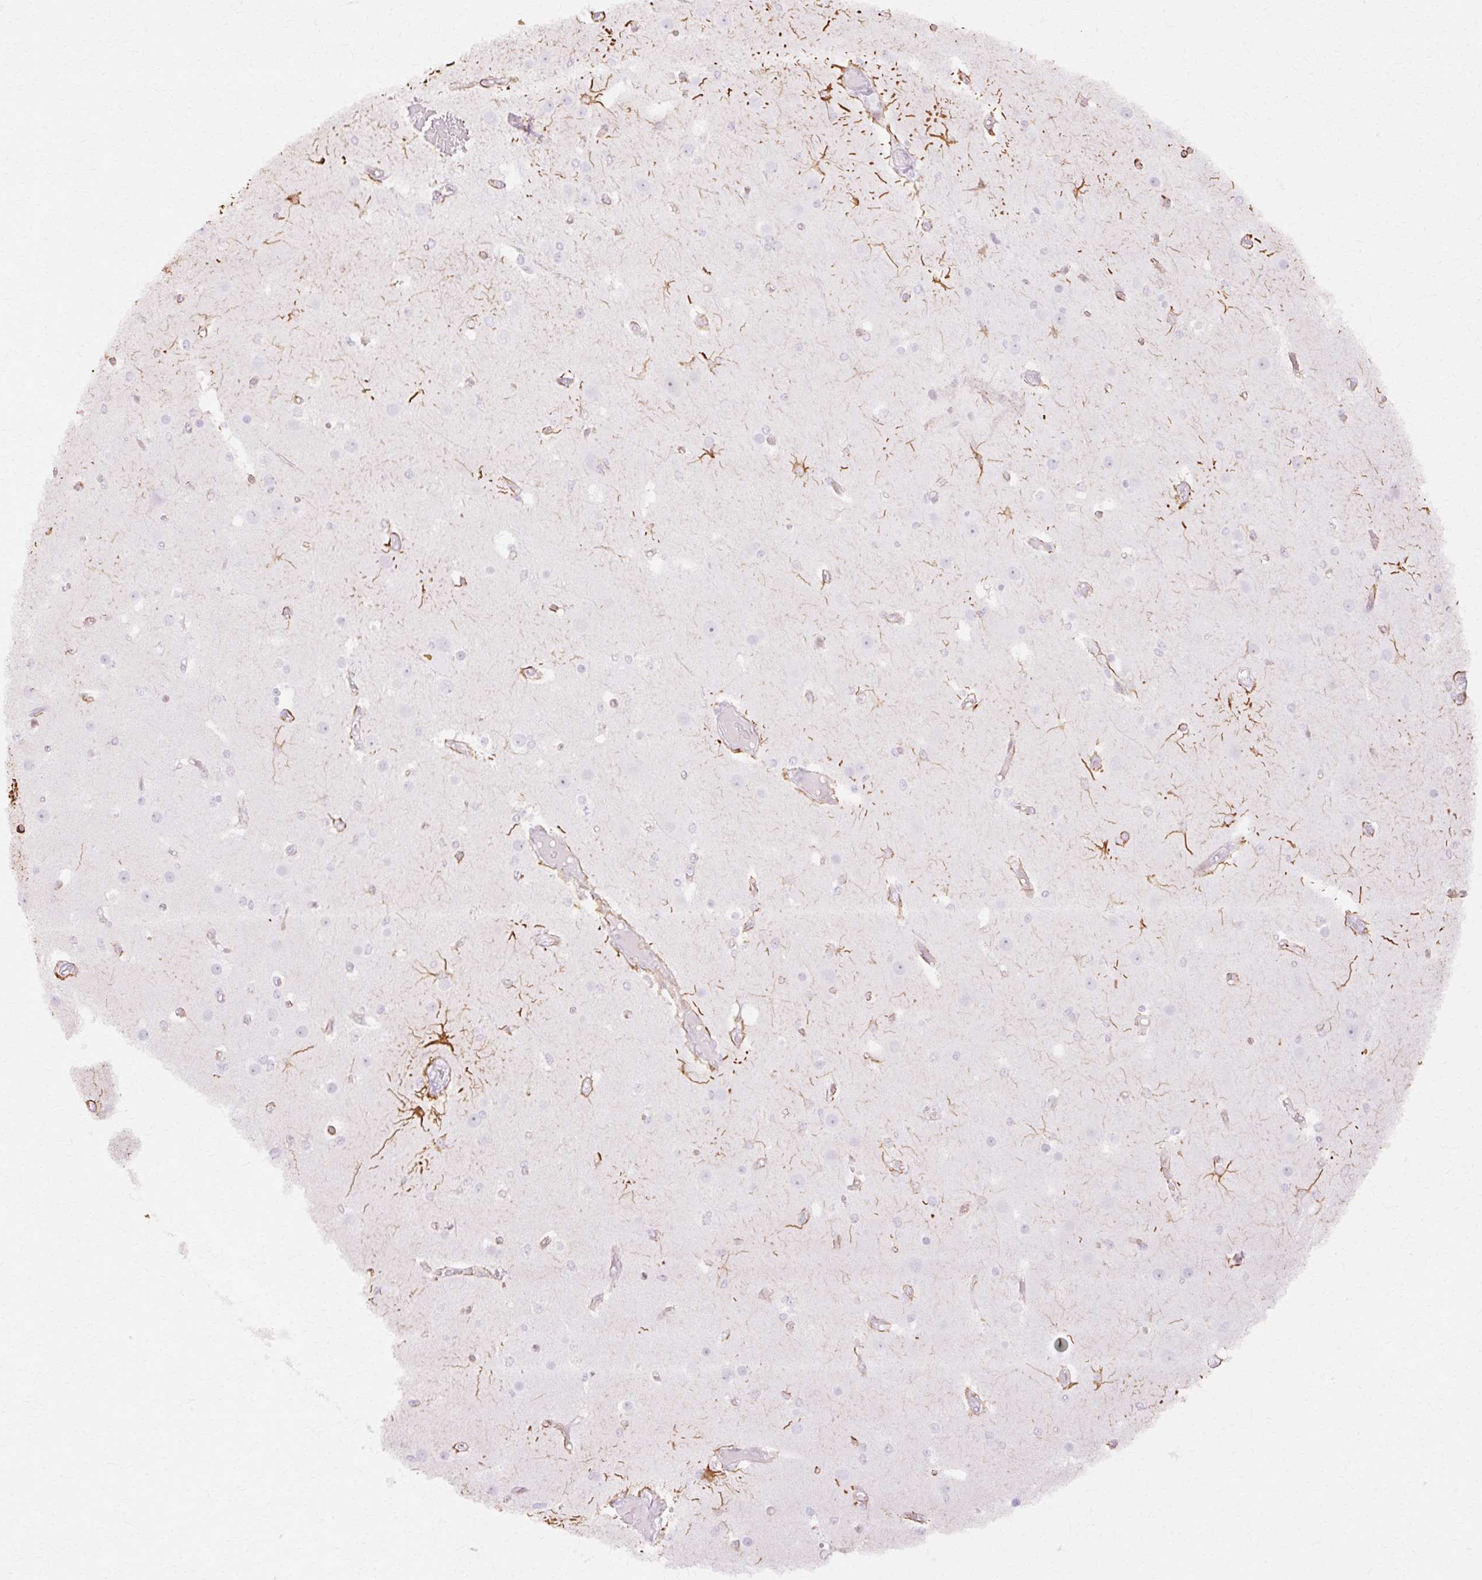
{"staining": {"intensity": "weak", "quantity": "<25%", "location": "cytoplasmic/membranous"}, "tissue": "cerebral cortex", "cell_type": "Endothelial cells", "image_type": "normal", "snomed": [{"axis": "morphology", "description": "Normal tissue, NOS"}, {"axis": "morphology", "description": "Inflammation, NOS"}, {"axis": "topography", "description": "Cerebral cortex"}], "caption": "Immunohistochemical staining of normal human cerebral cortex shows no significant staining in endothelial cells.", "gene": "C3orf49", "patient": {"sex": "male", "age": 6}}